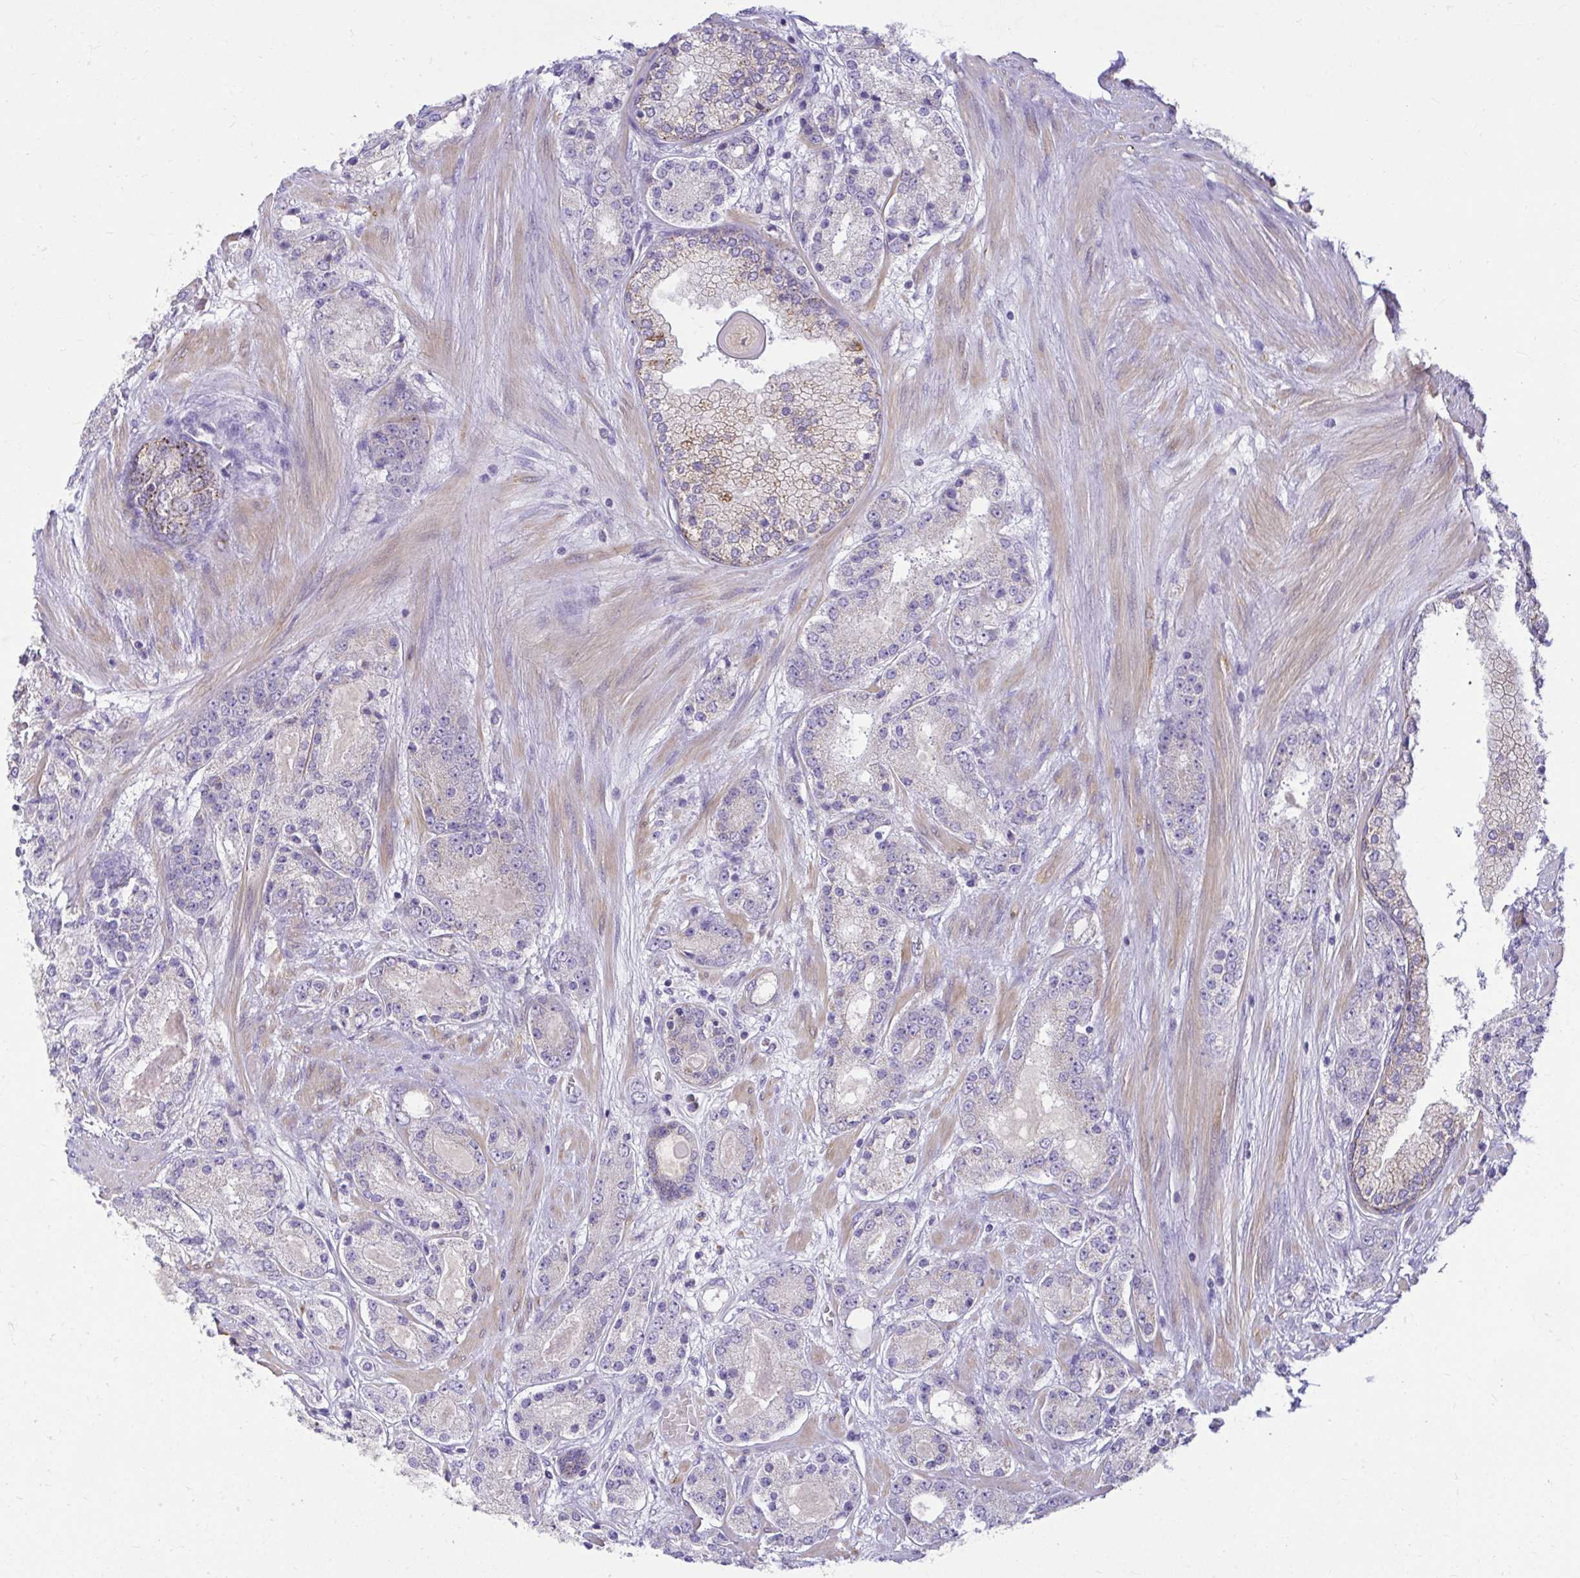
{"staining": {"intensity": "negative", "quantity": "none", "location": "none"}, "tissue": "prostate cancer", "cell_type": "Tumor cells", "image_type": "cancer", "snomed": [{"axis": "morphology", "description": "Adenocarcinoma, High grade"}, {"axis": "topography", "description": "Prostate"}], "caption": "DAB (3,3'-diaminobenzidine) immunohistochemical staining of human prostate cancer (adenocarcinoma (high-grade)) shows no significant staining in tumor cells.", "gene": "PKN3", "patient": {"sex": "male", "age": 67}}